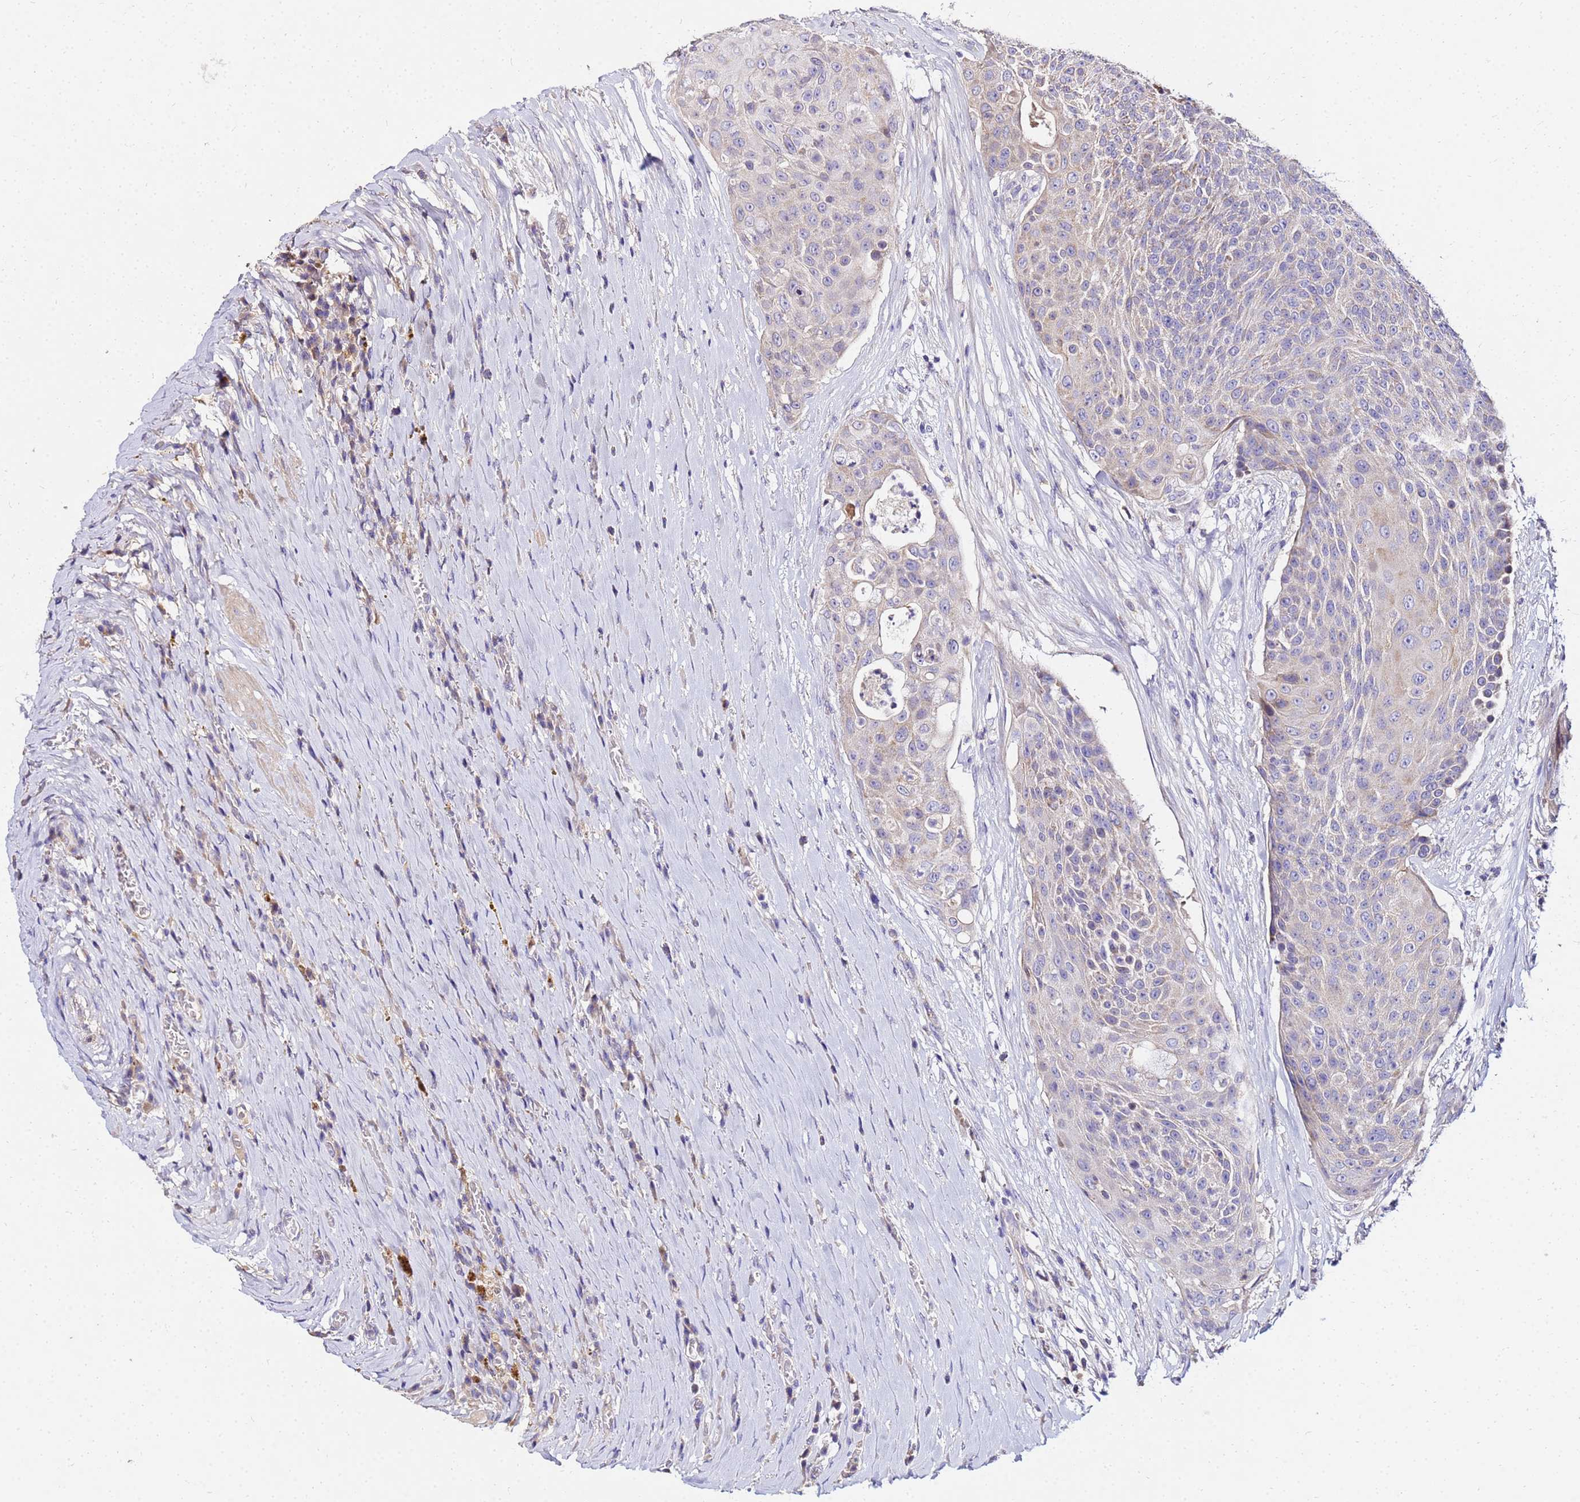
{"staining": {"intensity": "weak", "quantity": "<25%", "location": "cytoplasmic/membranous"}, "tissue": "urothelial cancer", "cell_type": "Tumor cells", "image_type": "cancer", "snomed": [{"axis": "morphology", "description": "Urothelial carcinoma, High grade"}, {"axis": "topography", "description": "Urinary bladder"}], "caption": "Immunohistochemical staining of urothelial cancer displays no significant staining in tumor cells.", "gene": "COX14", "patient": {"sex": "female", "age": 63}}